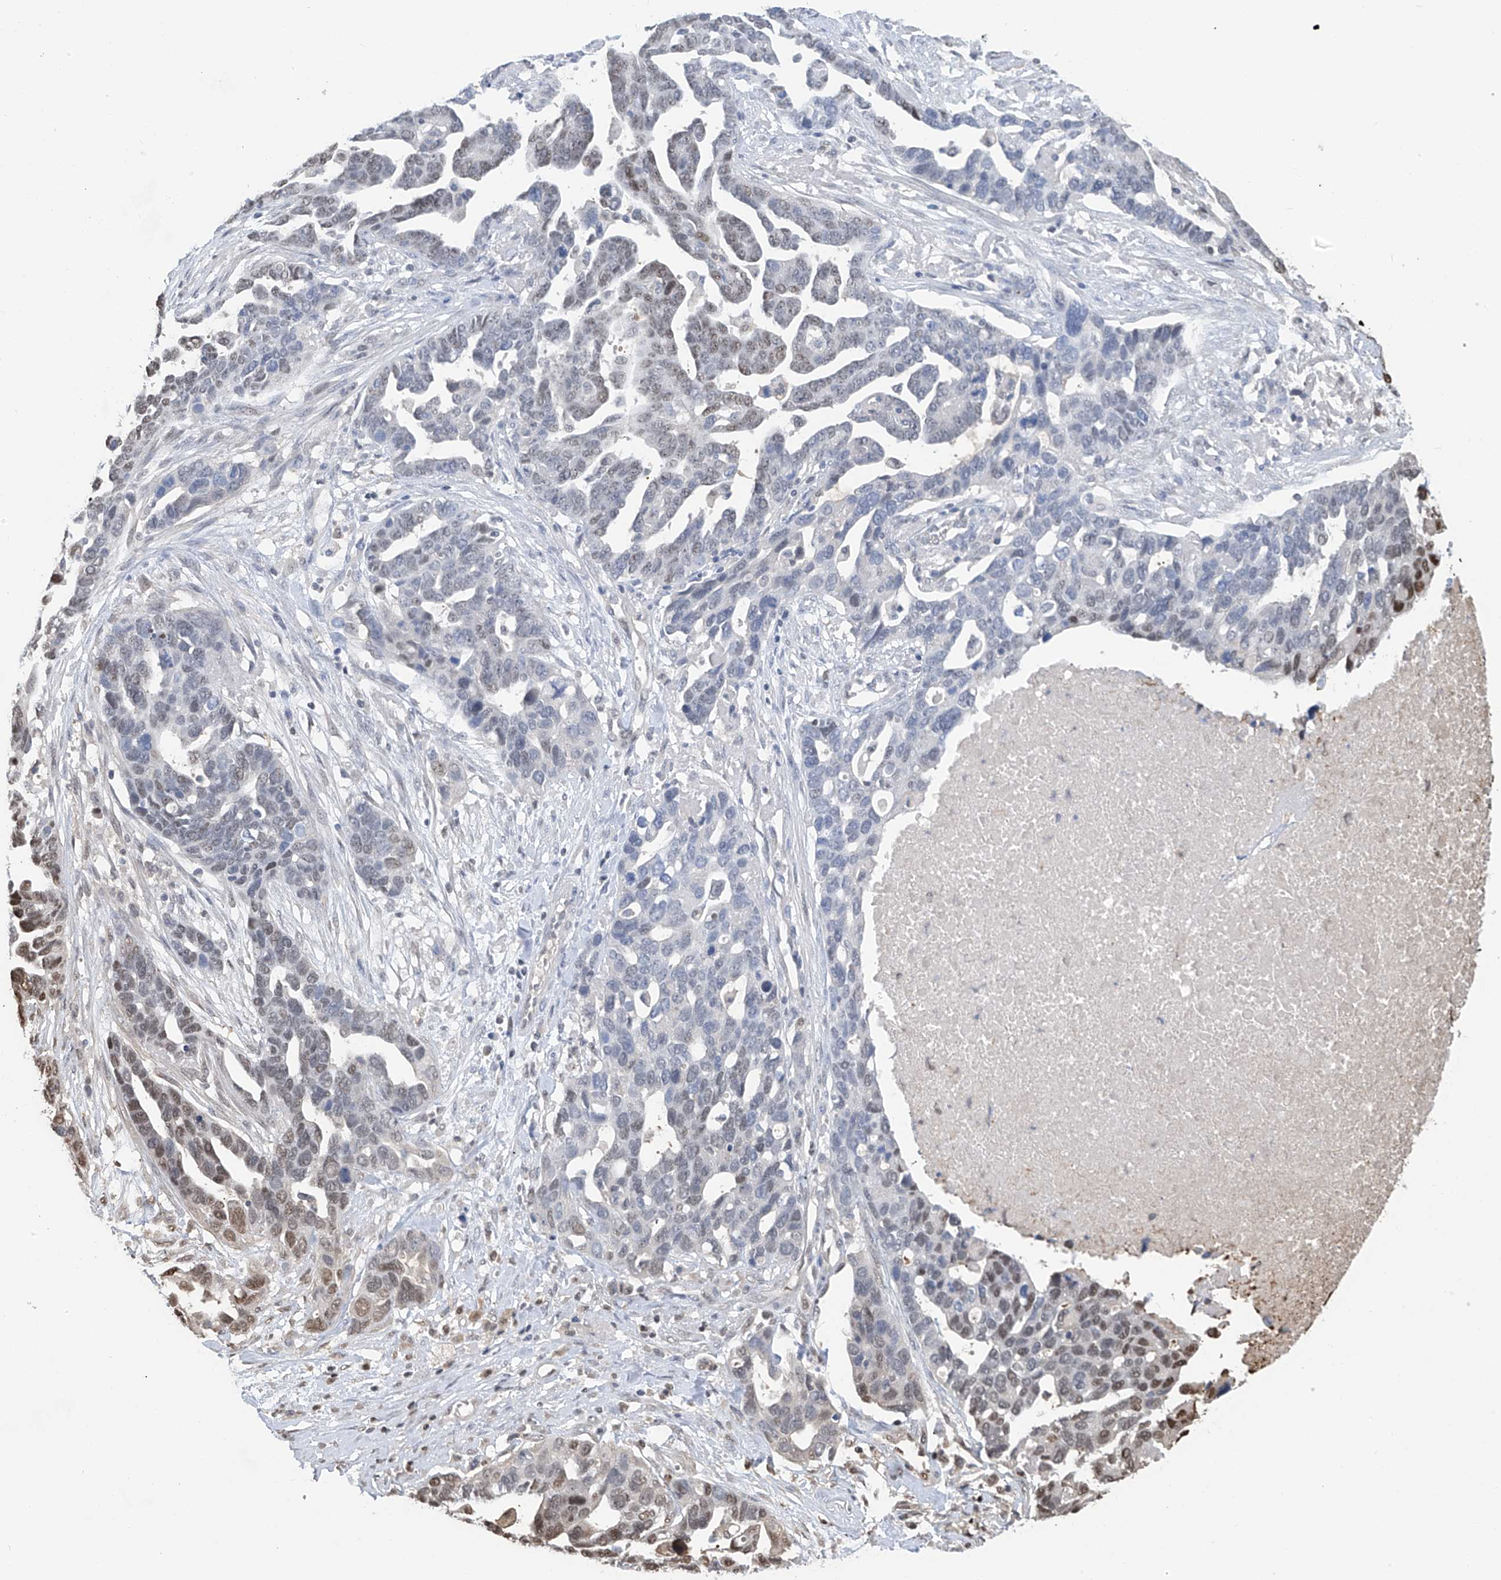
{"staining": {"intensity": "weak", "quantity": "<25%", "location": "nuclear"}, "tissue": "ovarian cancer", "cell_type": "Tumor cells", "image_type": "cancer", "snomed": [{"axis": "morphology", "description": "Cystadenocarcinoma, serous, NOS"}, {"axis": "topography", "description": "Ovary"}], "caption": "The IHC histopathology image has no significant expression in tumor cells of ovarian cancer tissue.", "gene": "PMM1", "patient": {"sex": "female", "age": 54}}